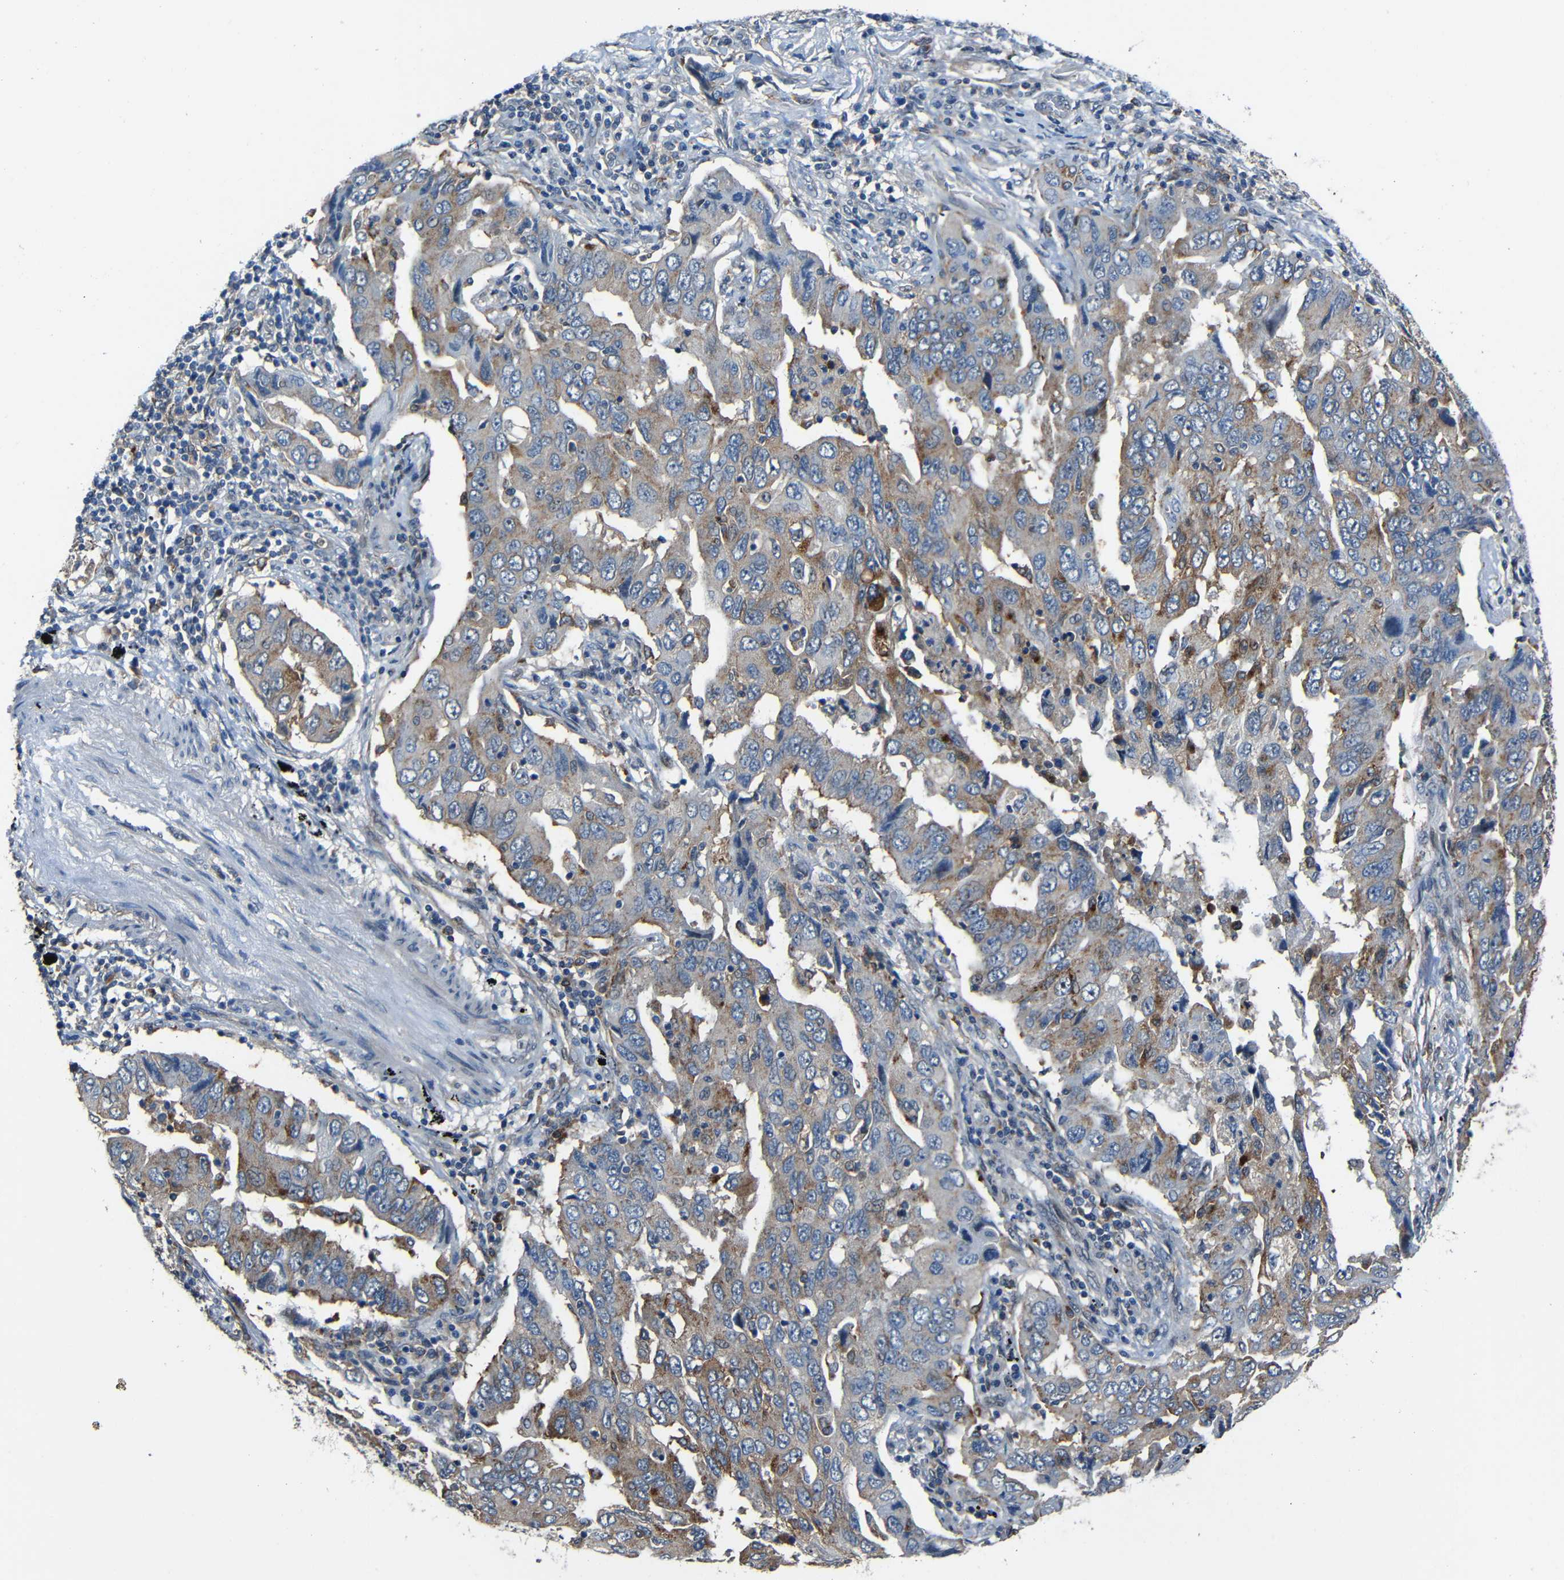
{"staining": {"intensity": "moderate", "quantity": ">75%", "location": "cytoplasmic/membranous"}, "tissue": "lung cancer", "cell_type": "Tumor cells", "image_type": "cancer", "snomed": [{"axis": "morphology", "description": "Adenocarcinoma, NOS"}, {"axis": "topography", "description": "Lung"}], "caption": "Human lung cancer (adenocarcinoma) stained for a protein (brown) shows moderate cytoplasmic/membranous positive expression in about >75% of tumor cells.", "gene": "DNAJC5", "patient": {"sex": "female", "age": 65}}